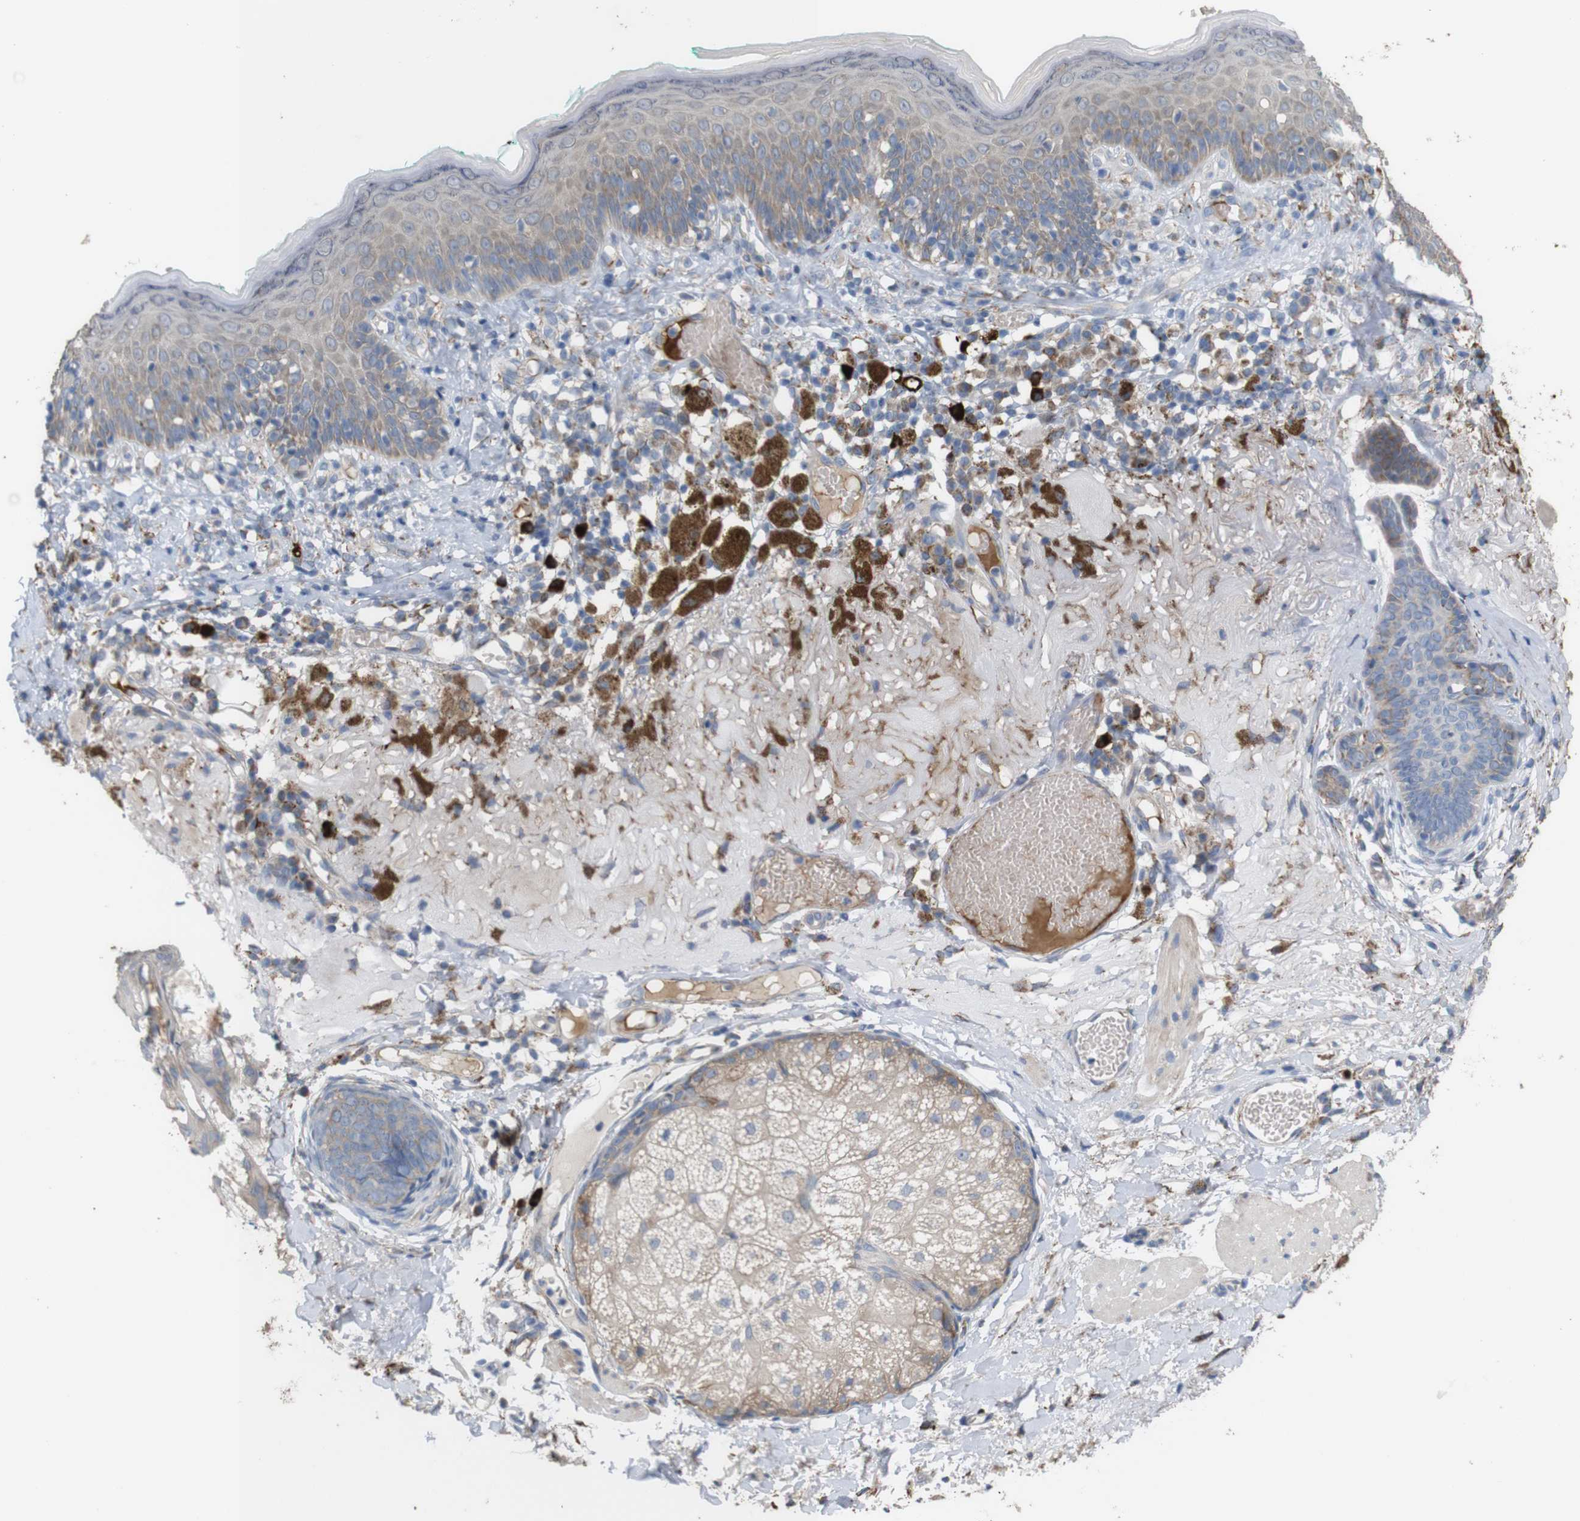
{"staining": {"intensity": "moderate", "quantity": ">75%", "location": "cytoplasmic/membranous"}, "tissue": "melanoma", "cell_type": "Tumor cells", "image_type": "cancer", "snomed": [{"axis": "morphology", "description": "Malignant melanoma in situ"}, {"axis": "morphology", "description": "Malignant melanoma, NOS"}, {"axis": "topography", "description": "Skin"}], "caption": "Melanoma stained for a protein demonstrates moderate cytoplasmic/membranous positivity in tumor cells.", "gene": "PTPRR", "patient": {"sex": "female", "age": 88}}